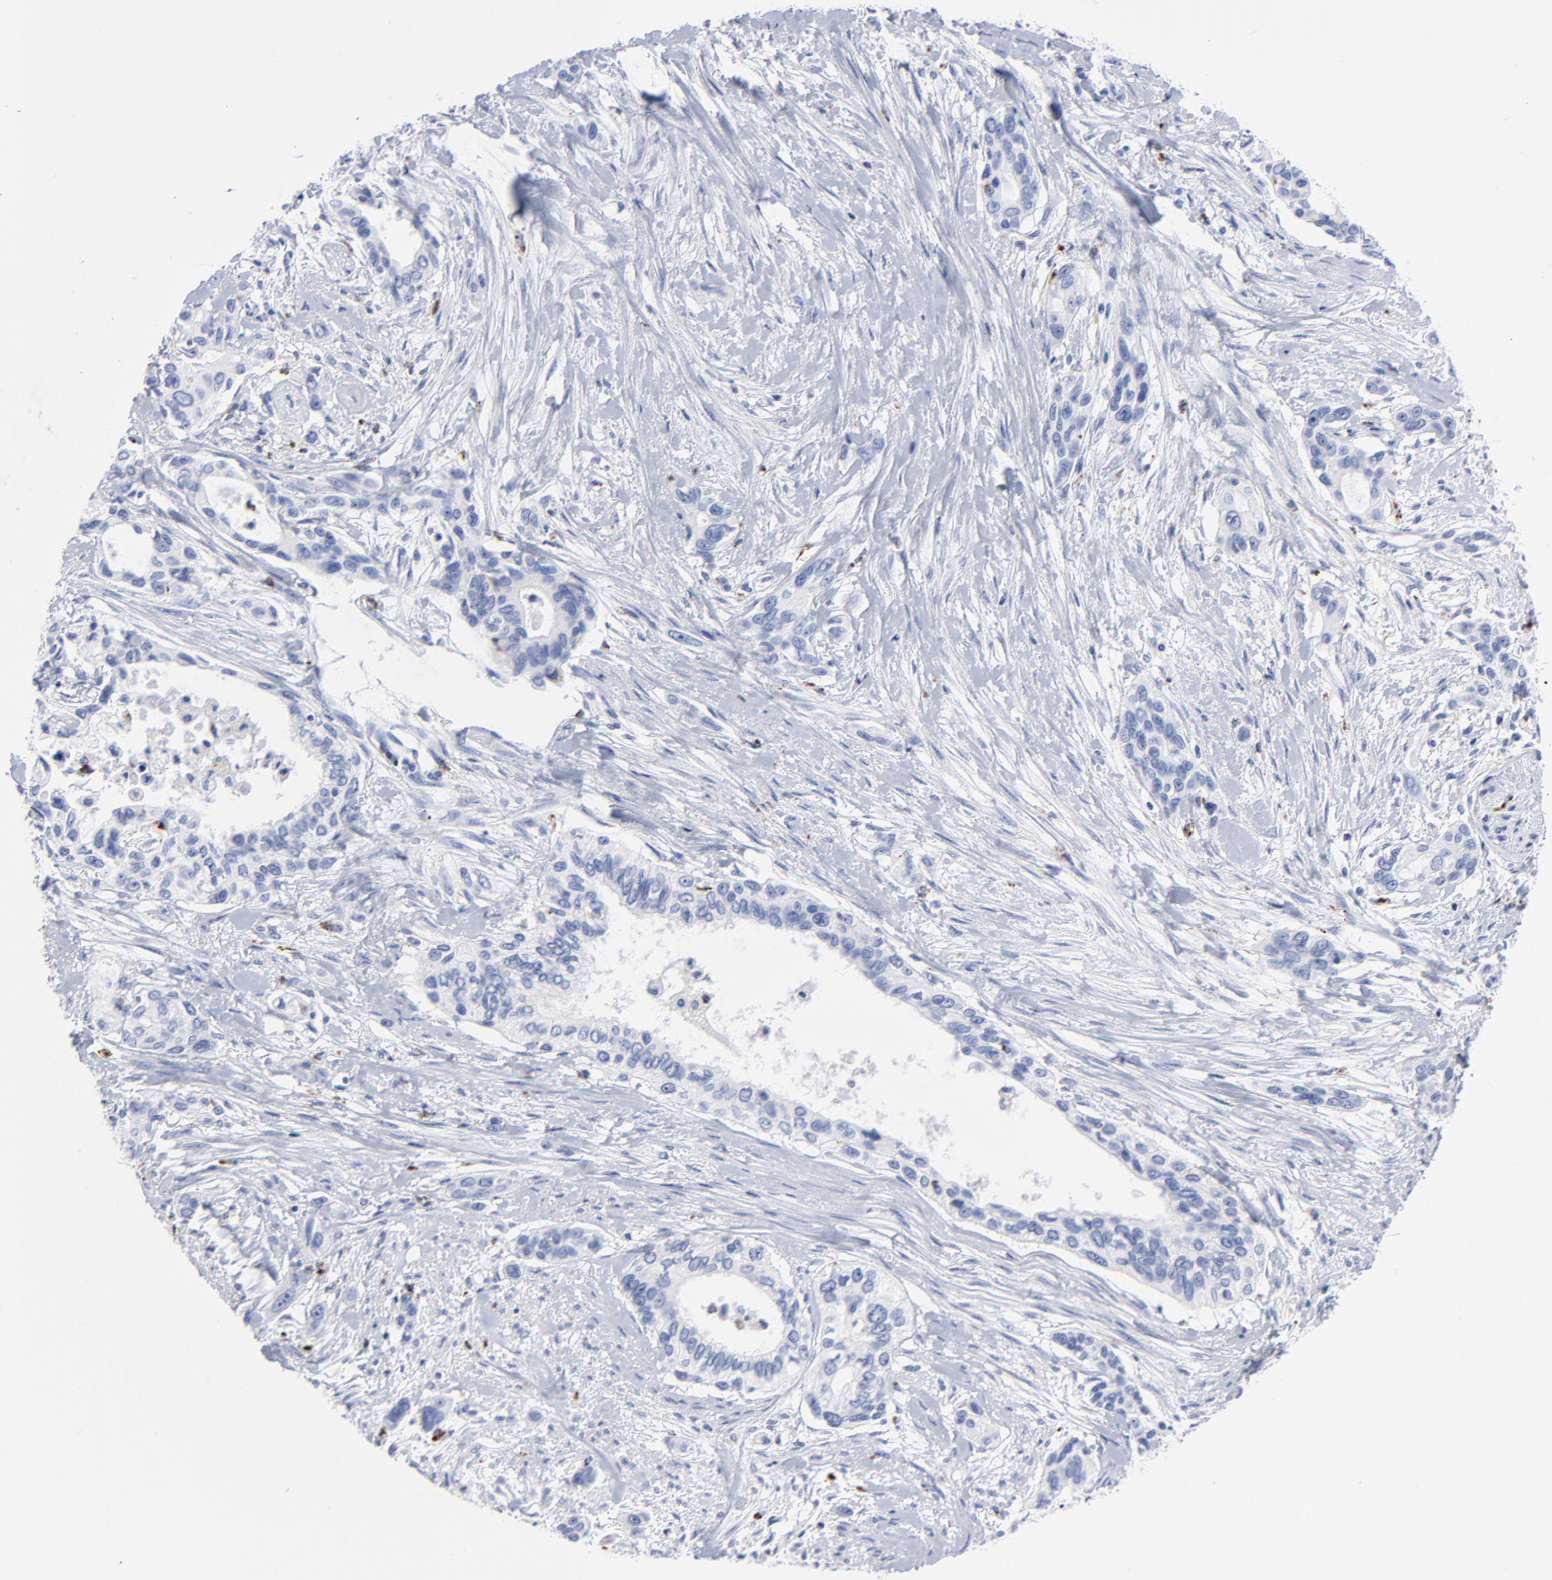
{"staining": {"intensity": "negative", "quantity": "none", "location": "none"}, "tissue": "pancreatic cancer", "cell_type": "Tumor cells", "image_type": "cancer", "snomed": [{"axis": "morphology", "description": "Adenocarcinoma, NOS"}, {"axis": "topography", "description": "Pancreas"}], "caption": "IHC photomicrograph of adenocarcinoma (pancreatic) stained for a protein (brown), which shows no staining in tumor cells.", "gene": "CPVL", "patient": {"sex": "female", "age": 60}}